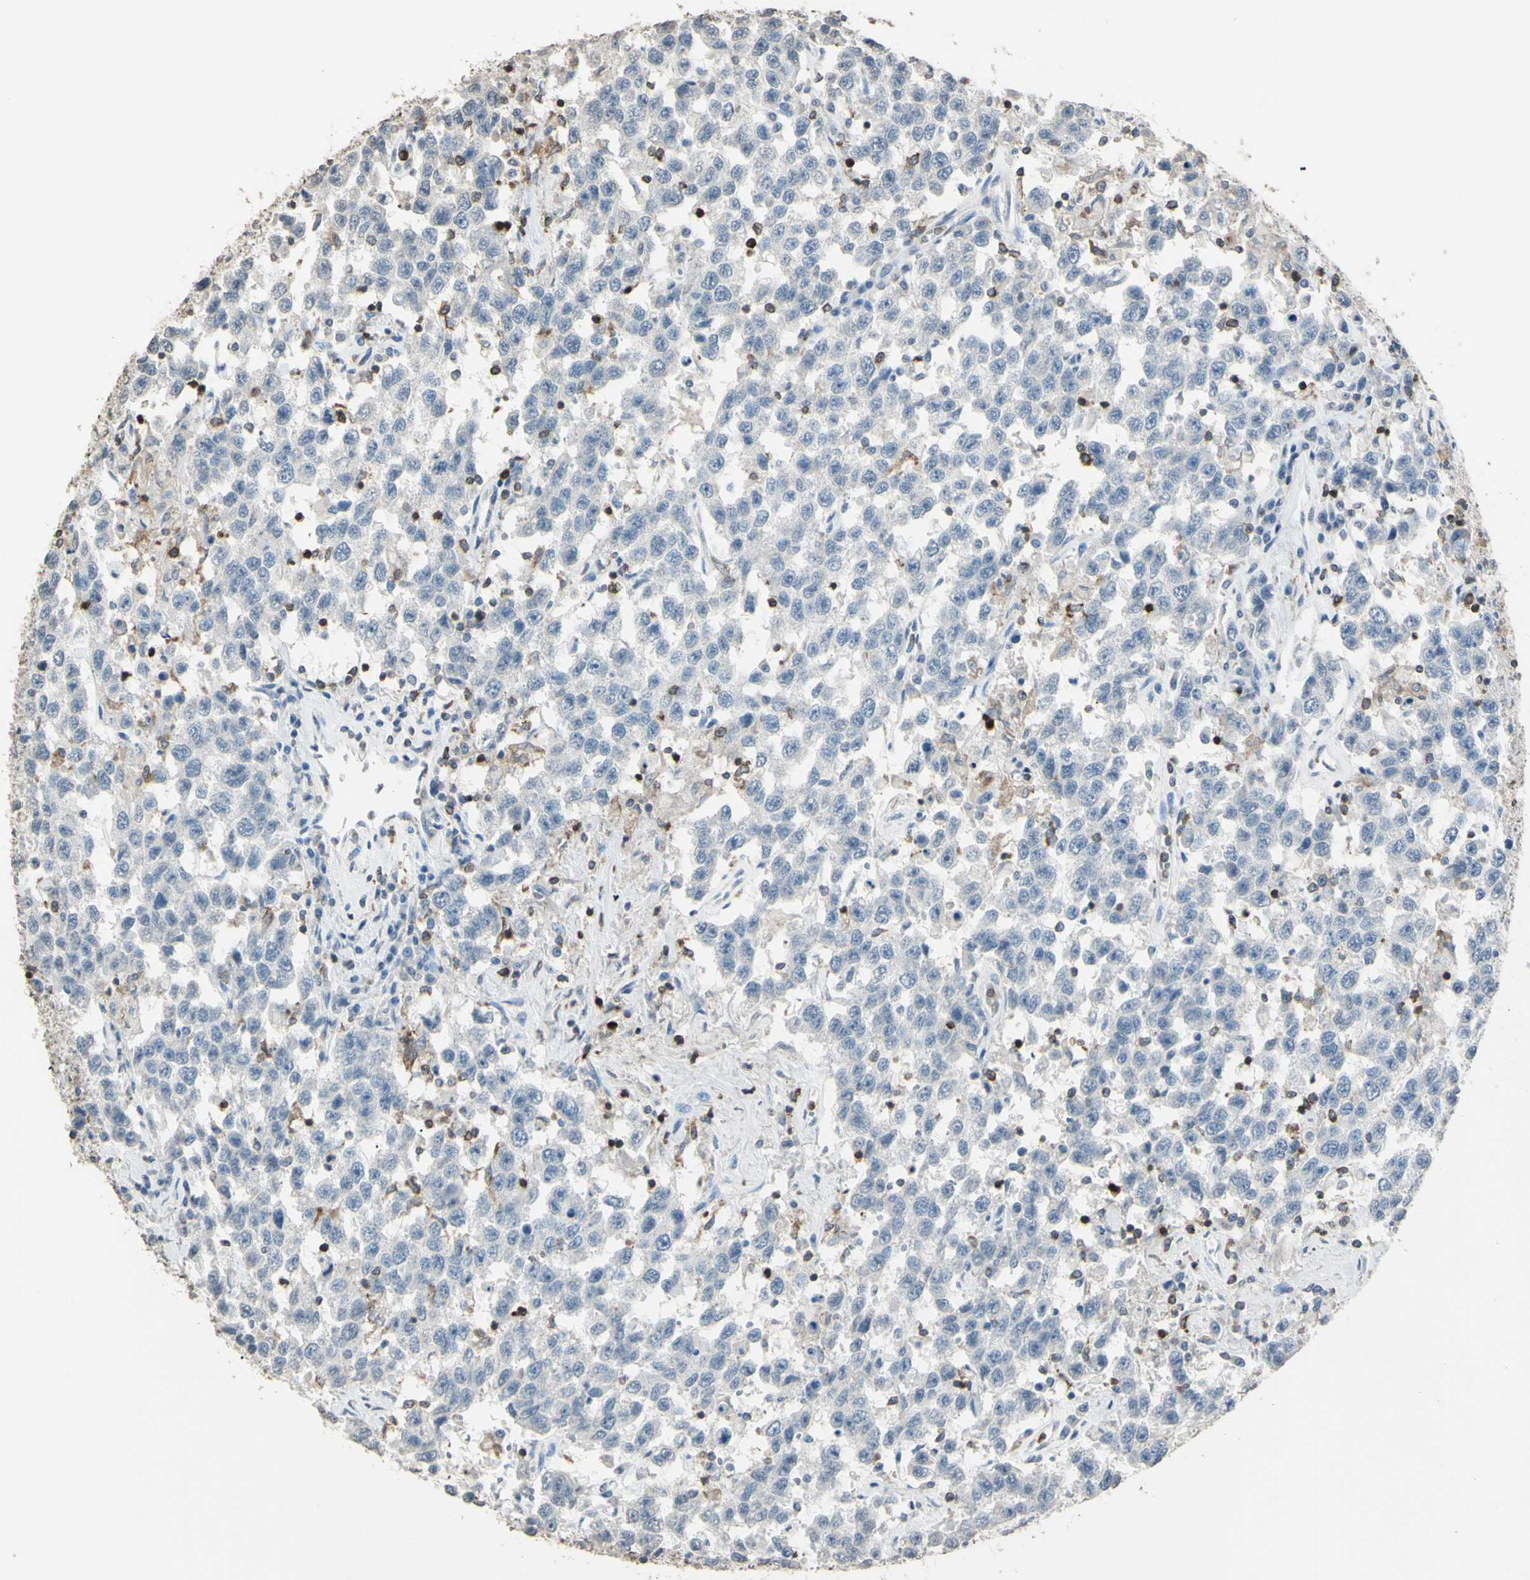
{"staining": {"intensity": "negative", "quantity": "none", "location": "none"}, "tissue": "testis cancer", "cell_type": "Tumor cells", "image_type": "cancer", "snomed": [{"axis": "morphology", "description": "Seminoma, NOS"}, {"axis": "topography", "description": "Testis"}], "caption": "Testis cancer was stained to show a protein in brown. There is no significant positivity in tumor cells.", "gene": "PSTPIP1", "patient": {"sex": "male", "age": 41}}